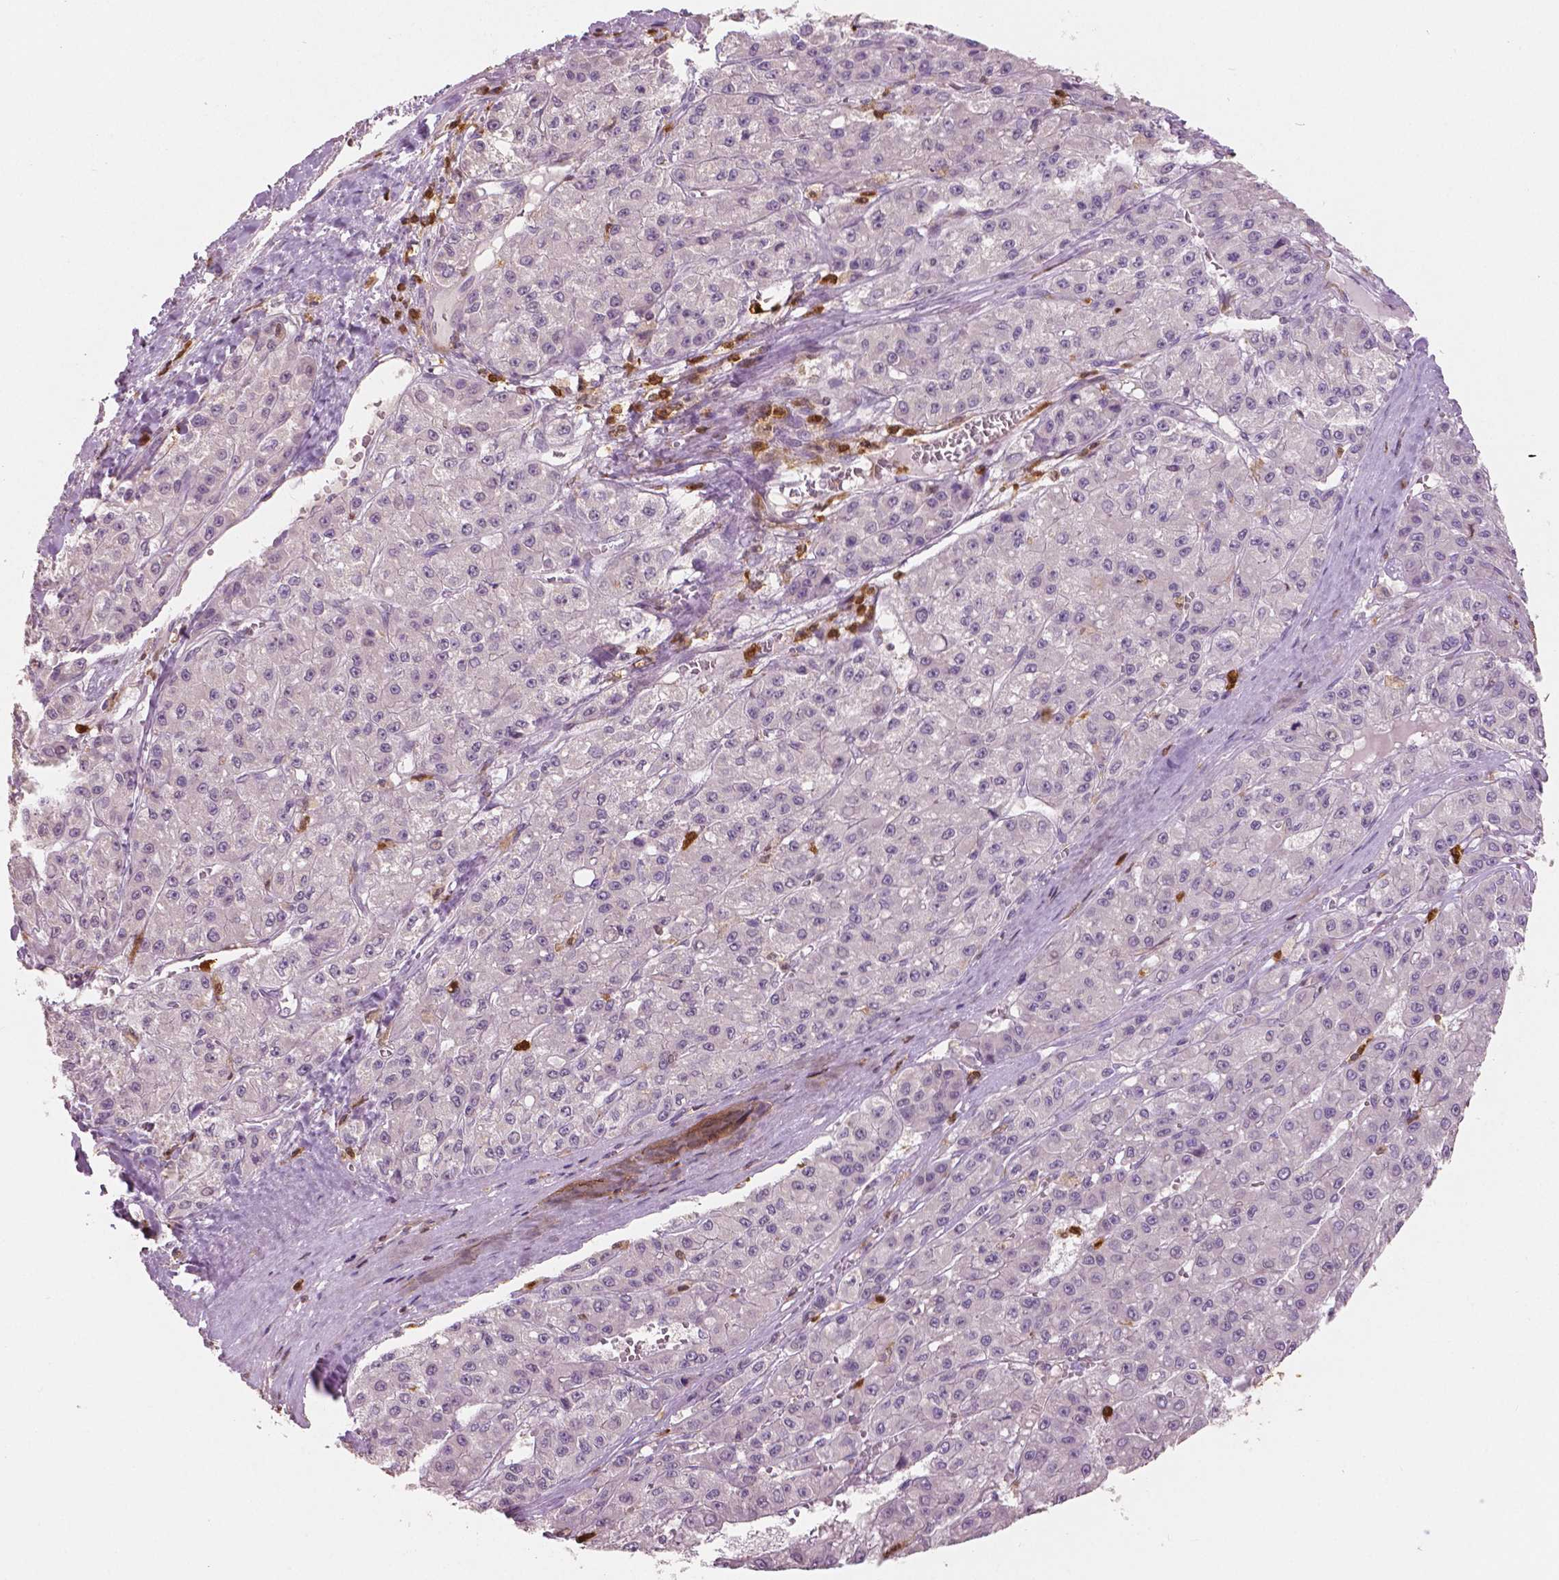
{"staining": {"intensity": "negative", "quantity": "none", "location": "none"}, "tissue": "liver cancer", "cell_type": "Tumor cells", "image_type": "cancer", "snomed": [{"axis": "morphology", "description": "Carcinoma, Hepatocellular, NOS"}, {"axis": "topography", "description": "Liver"}], "caption": "IHC image of neoplastic tissue: human liver cancer (hepatocellular carcinoma) stained with DAB shows no significant protein positivity in tumor cells.", "gene": "S100A4", "patient": {"sex": "male", "age": 70}}